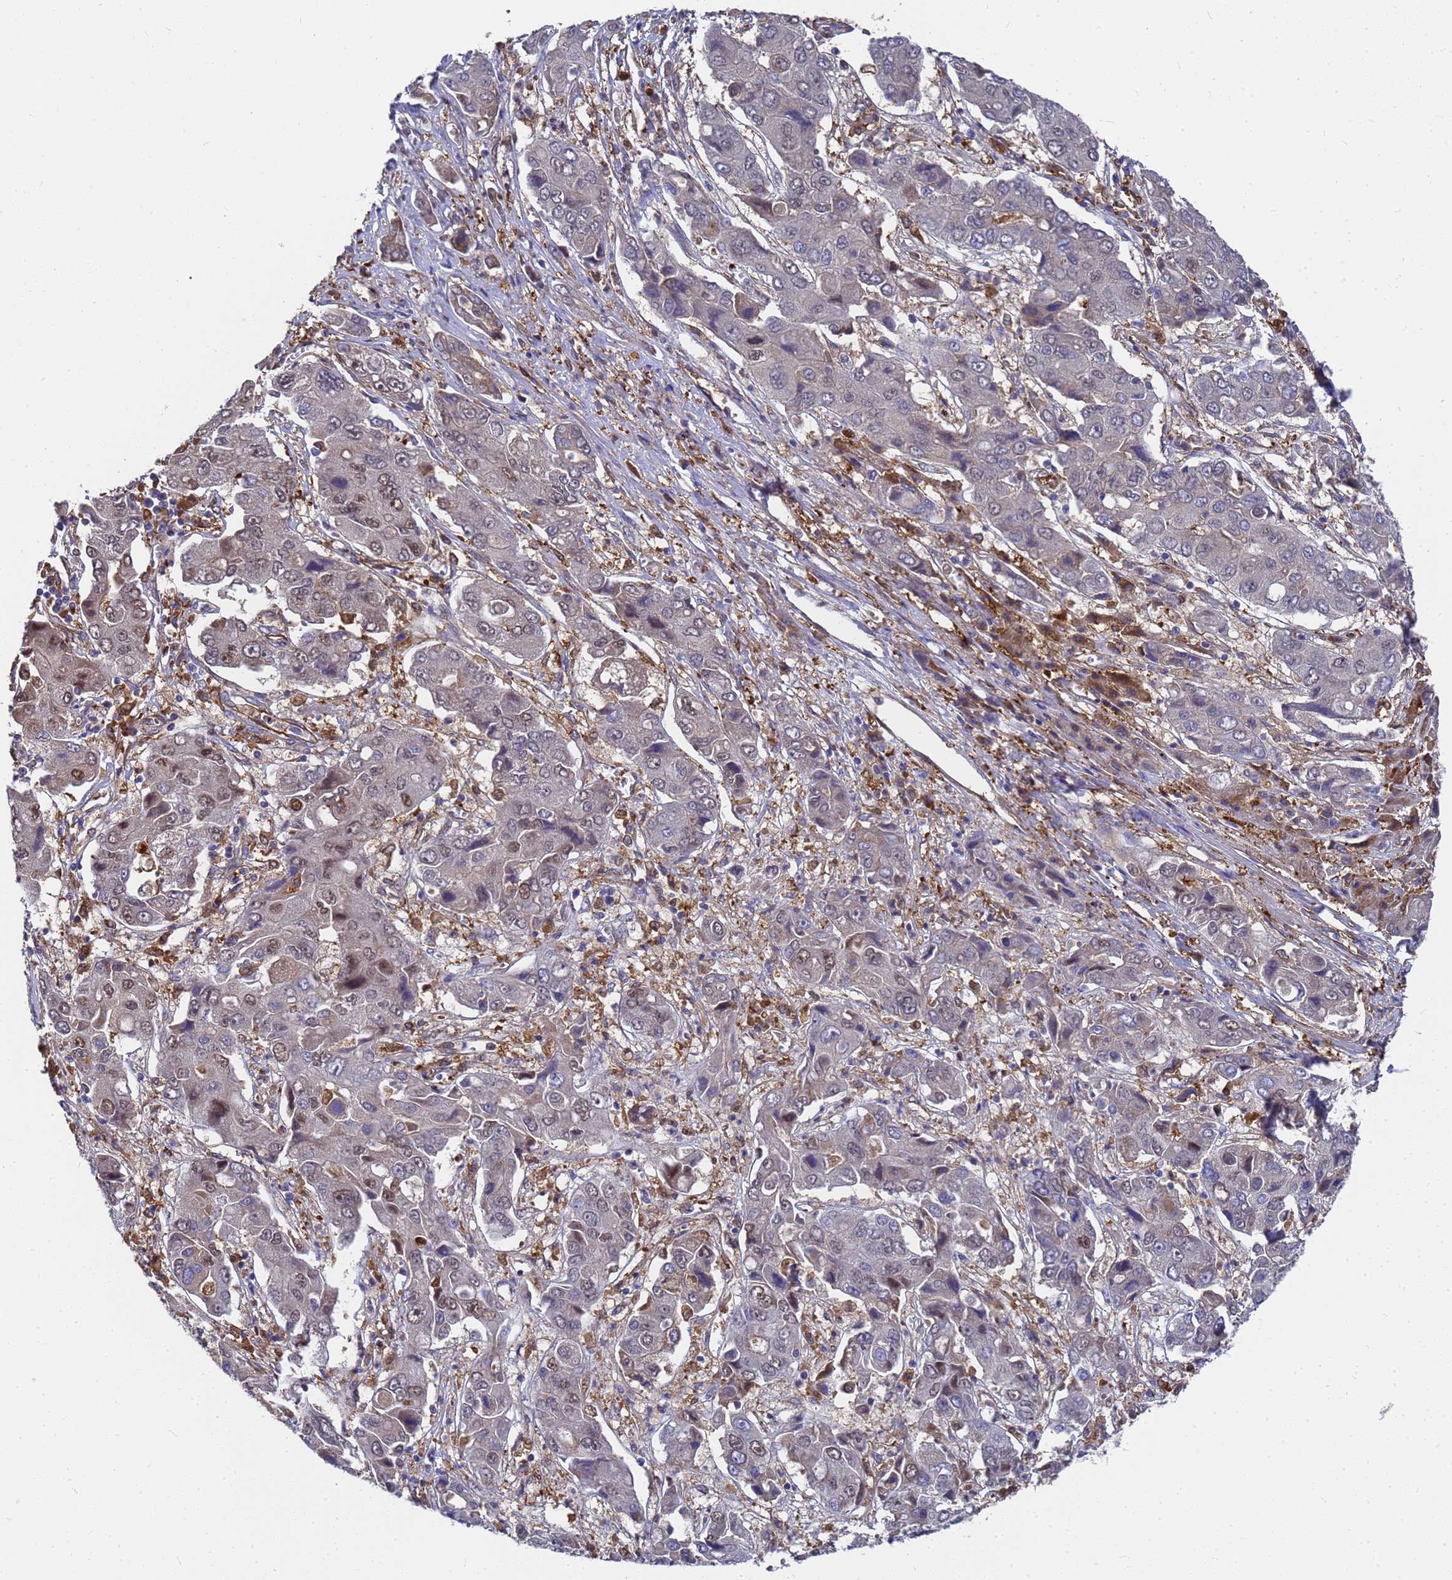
{"staining": {"intensity": "moderate", "quantity": "<25%", "location": "nuclear"}, "tissue": "liver cancer", "cell_type": "Tumor cells", "image_type": "cancer", "snomed": [{"axis": "morphology", "description": "Cholangiocarcinoma"}, {"axis": "topography", "description": "Liver"}], "caption": "About <25% of tumor cells in human liver cancer show moderate nuclear protein positivity as visualized by brown immunohistochemical staining.", "gene": "SLC35E2B", "patient": {"sex": "male", "age": 67}}